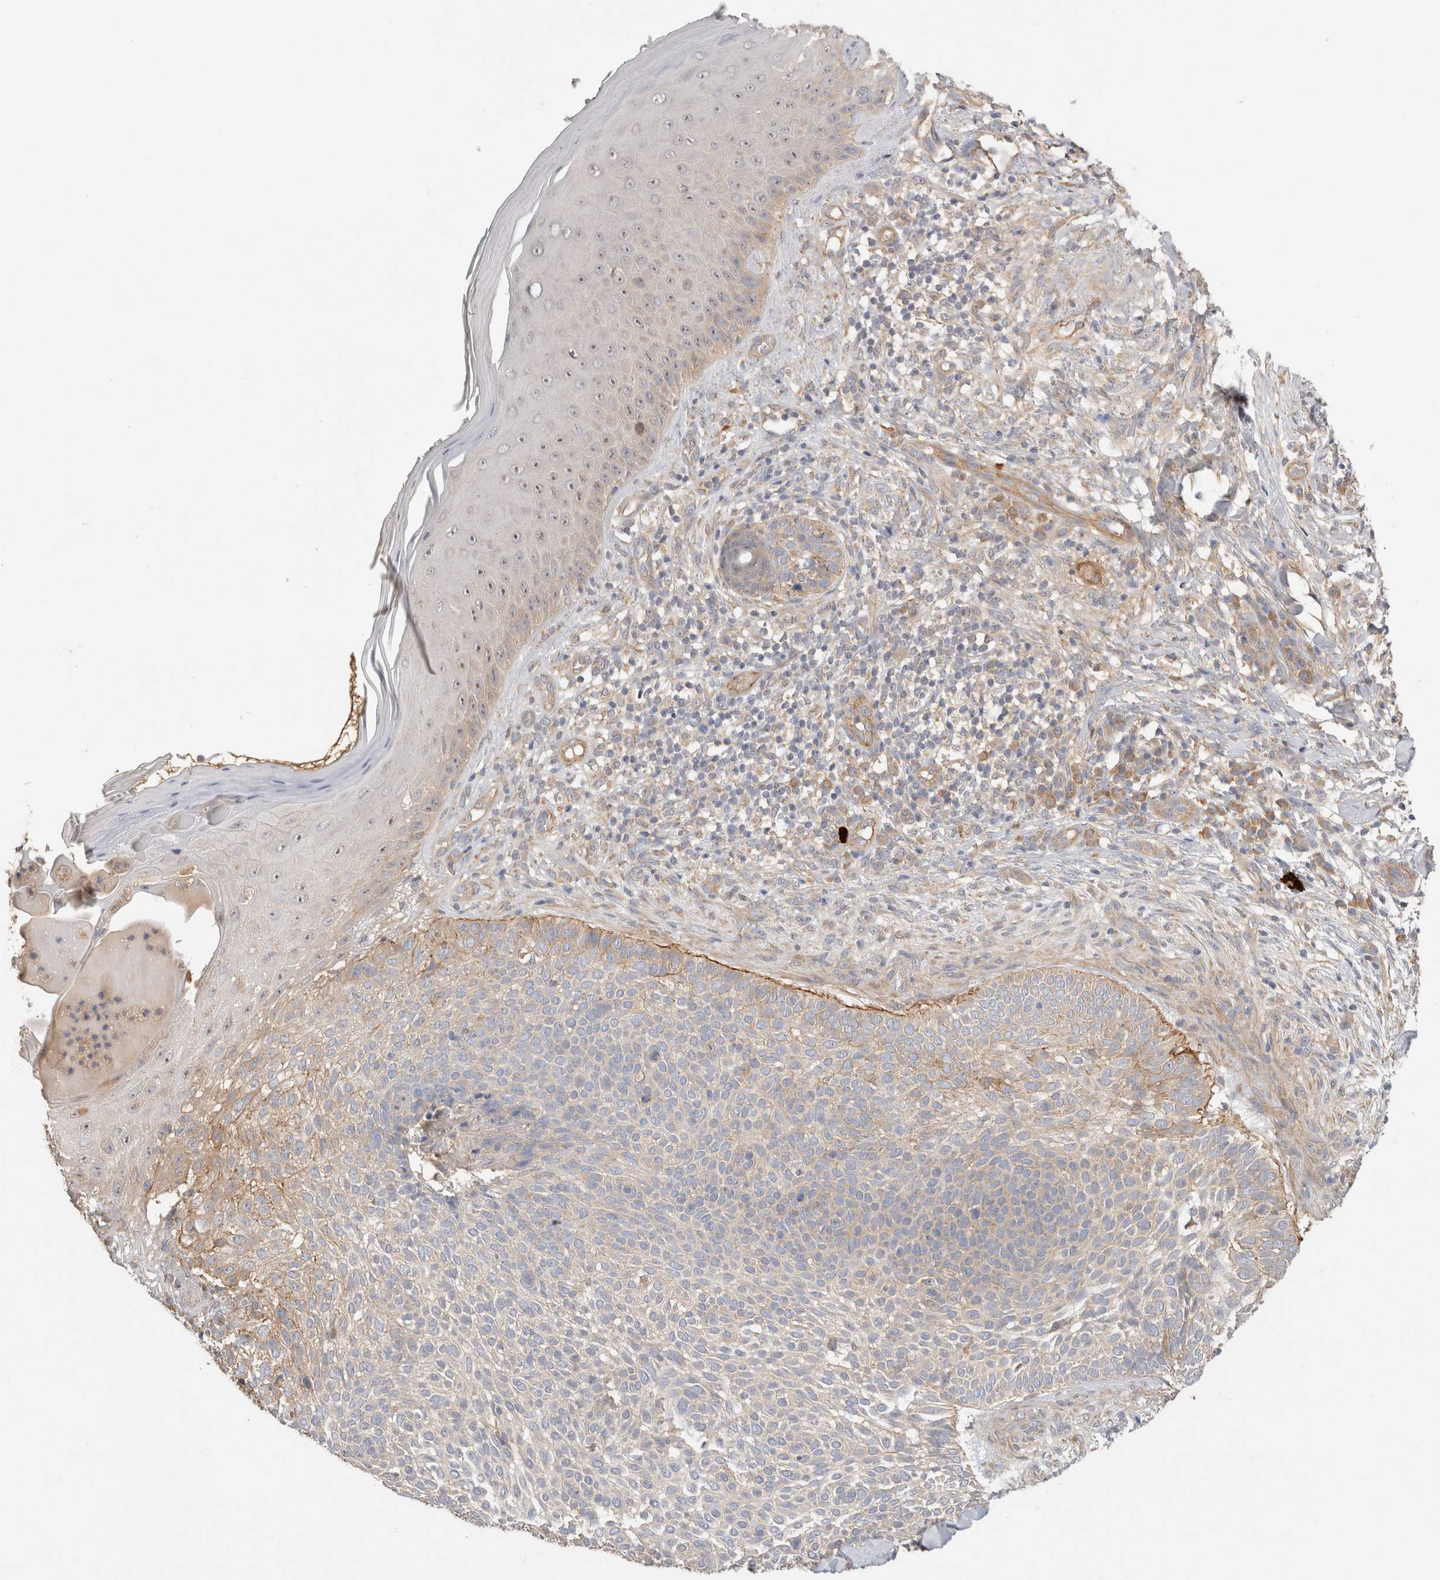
{"staining": {"intensity": "negative", "quantity": "none", "location": "none"}, "tissue": "skin cancer", "cell_type": "Tumor cells", "image_type": "cancer", "snomed": [{"axis": "morphology", "description": "Normal tissue, NOS"}, {"axis": "morphology", "description": "Basal cell carcinoma"}, {"axis": "topography", "description": "Skin"}], "caption": "The histopathology image demonstrates no significant staining in tumor cells of basal cell carcinoma (skin).", "gene": "SGK3", "patient": {"sex": "male", "age": 67}}